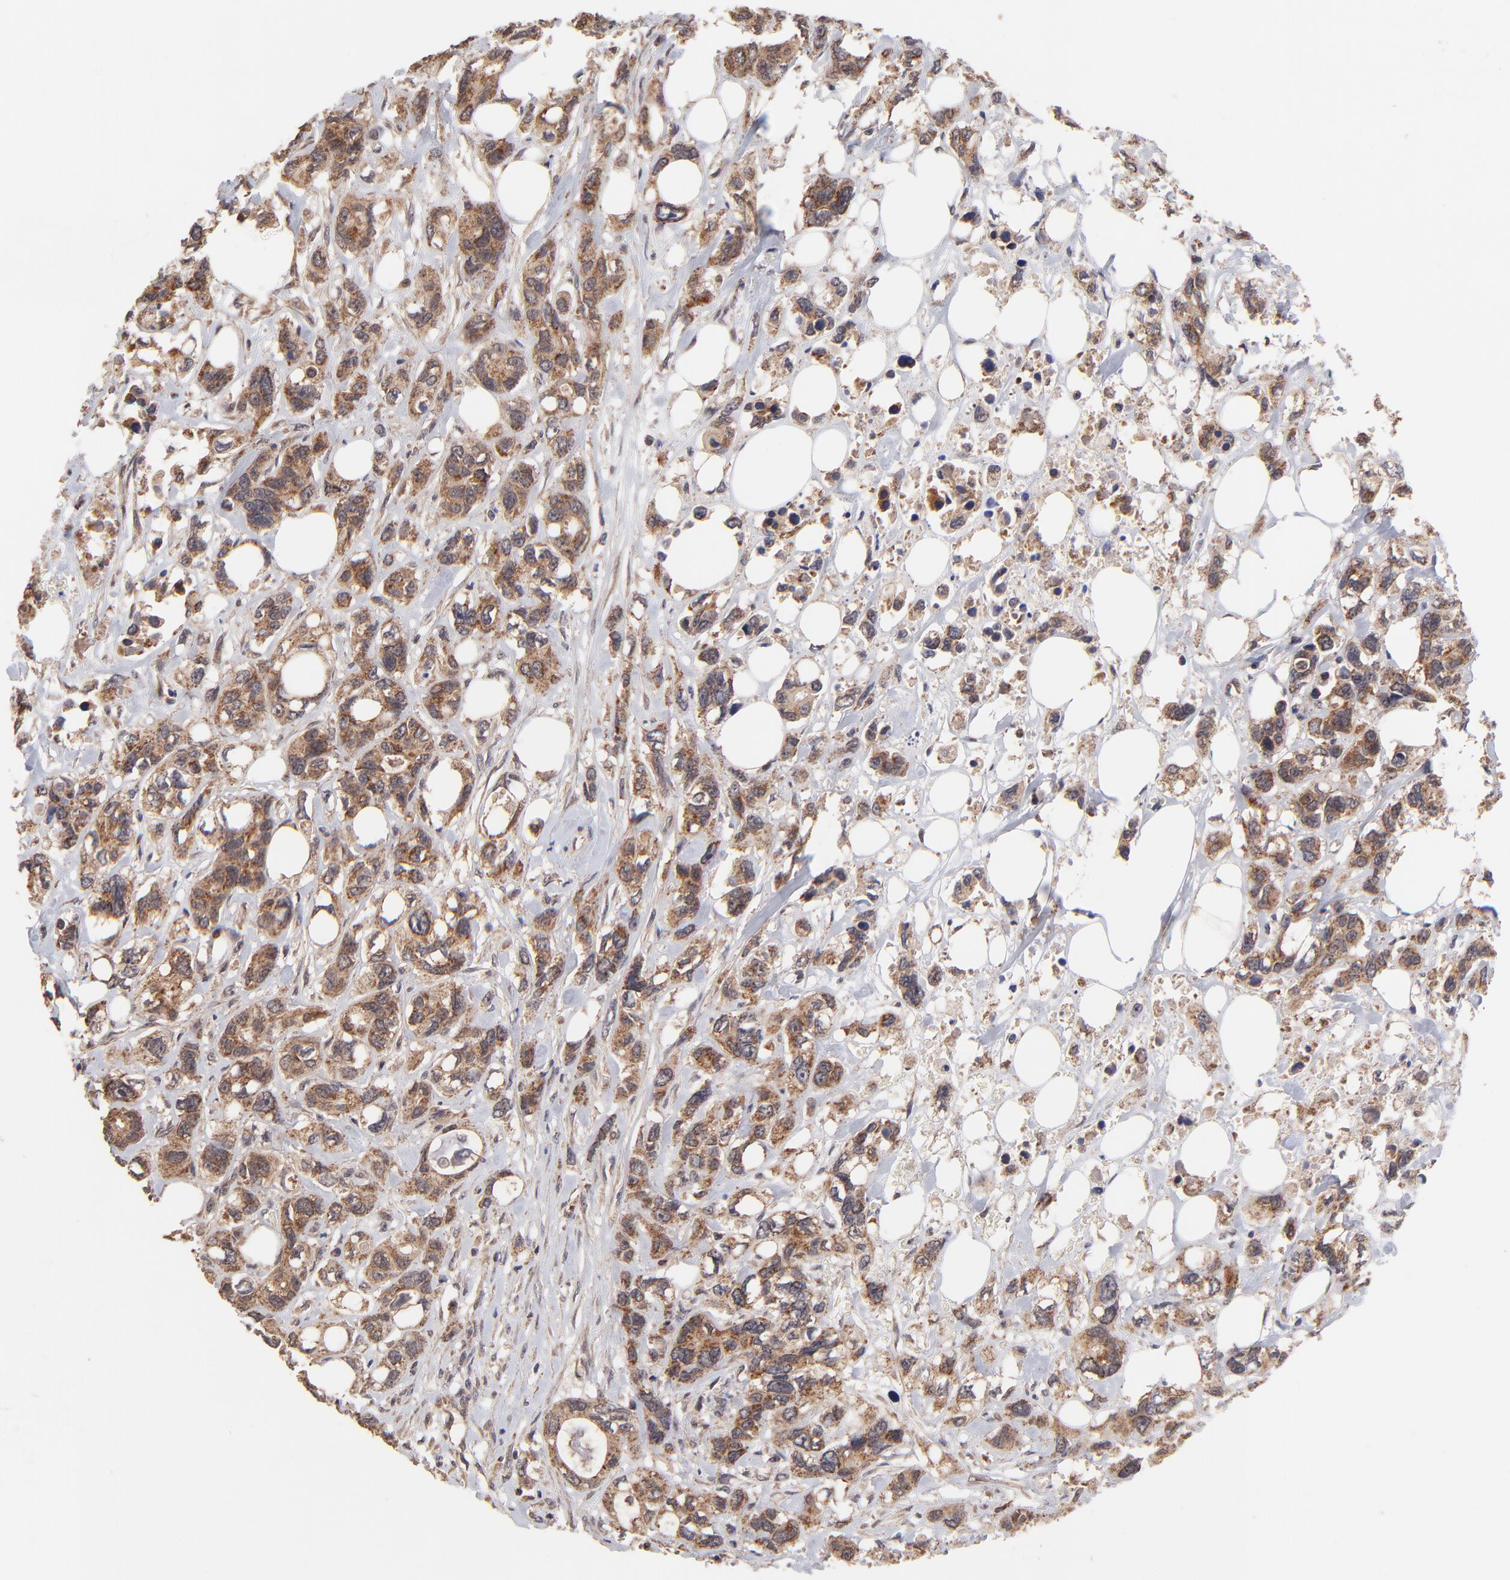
{"staining": {"intensity": "moderate", "quantity": ">75%", "location": "cytoplasmic/membranous"}, "tissue": "stomach cancer", "cell_type": "Tumor cells", "image_type": "cancer", "snomed": [{"axis": "morphology", "description": "Adenocarcinoma, NOS"}, {"axis": "topography", "description": "Stomach, upper"}], "caption": "Protein expression analysis of human adenocarcinoma (stomach) reveals moderate cytoplasmic/membranous positivity in approximately >75% of tumor cells.", "gene": "BAIAP2L2", "patient": {"sex": "male", "age": 47}}